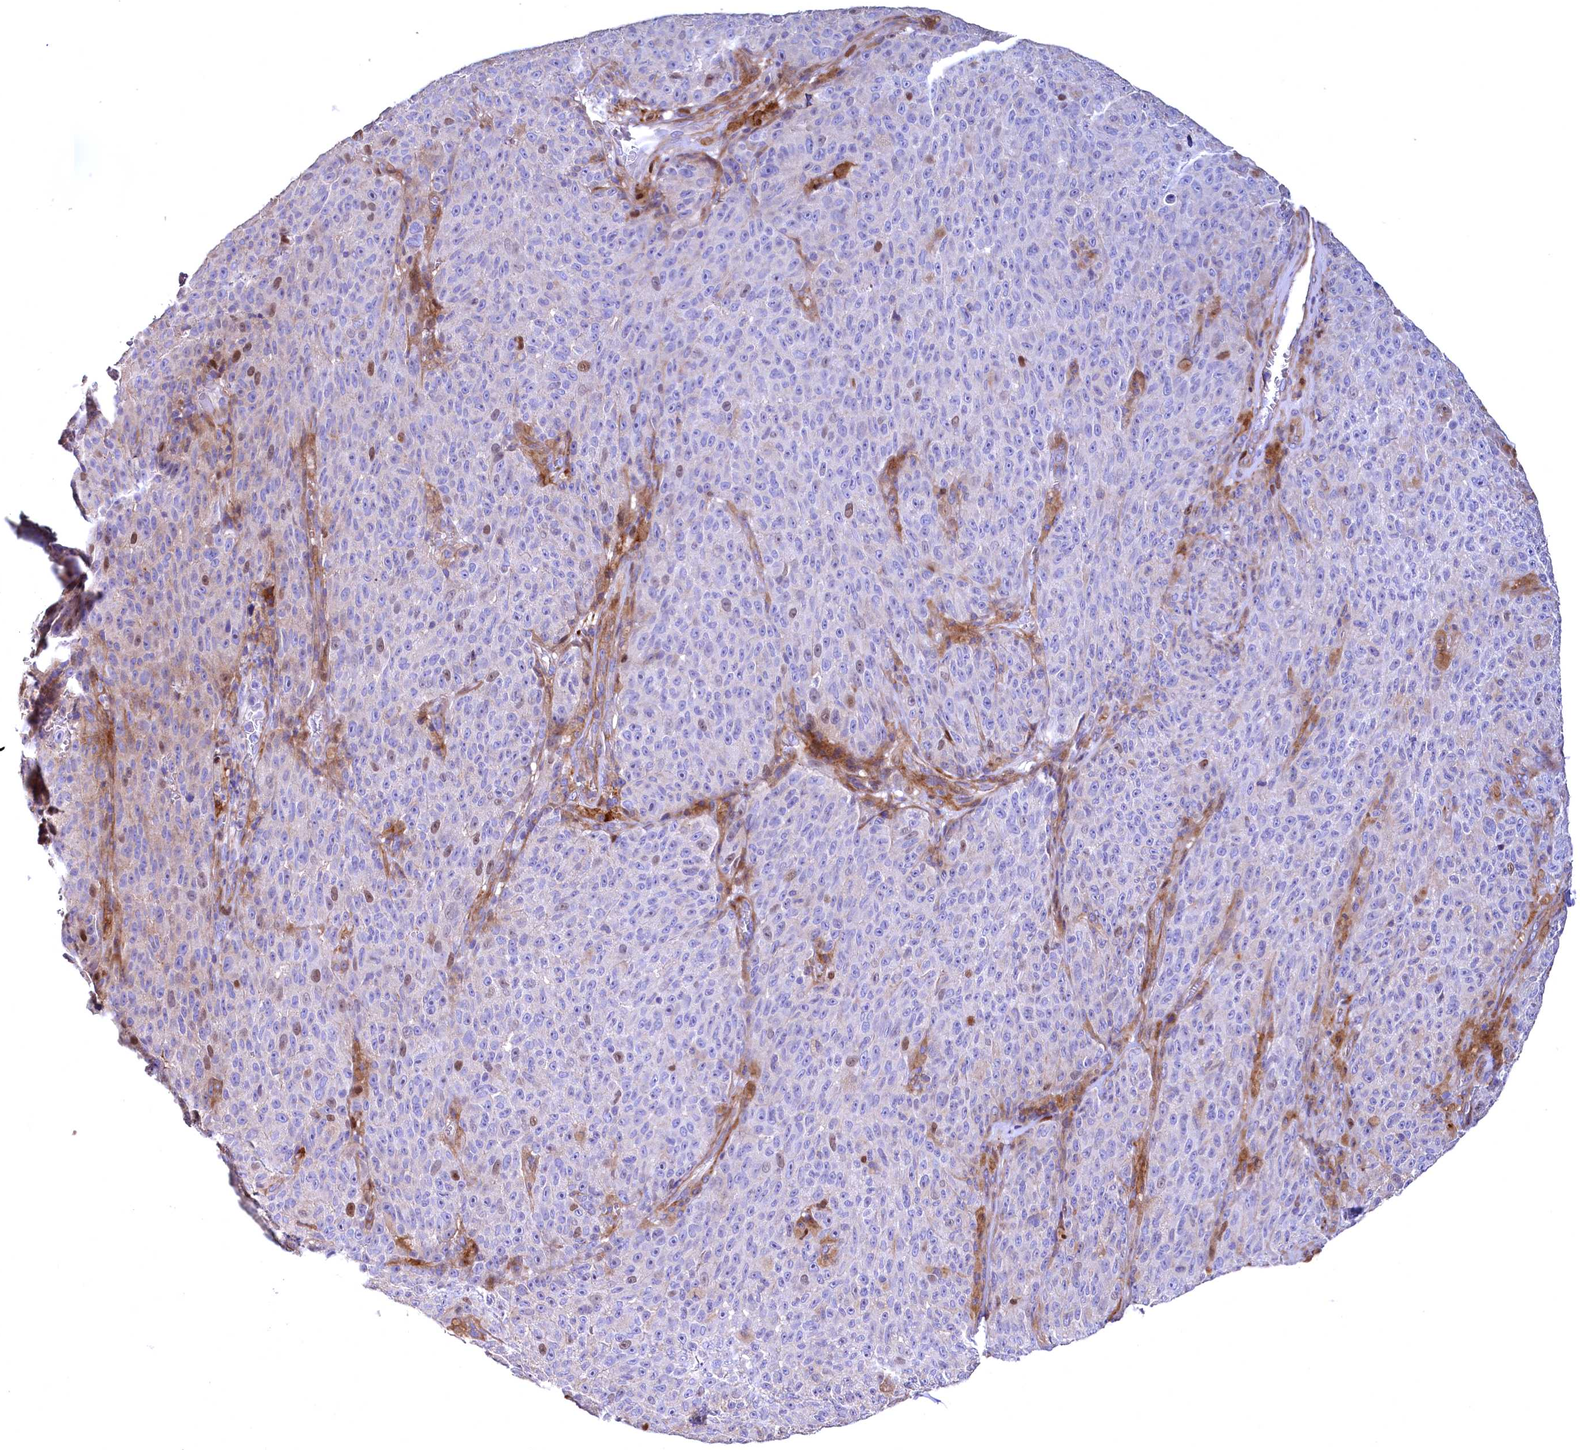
{"staining": {"intensity": "moderate", "quantity": "<25%", "location": "nuclear"}, "tissue": "melanoma", "cell_type": "Tumor cells", "image_type": "cancer", "snomed": [{"axis": "morphology", "description": "Malignant melanoma, NOS"}, {"axis": "topography", "description": "Skin"}], "caption": "Malignant melanoma stained with a protein marker reveals moderate staining in tumor cells.", "gene": "WNT8A", "patient": {"sex": "female", "age": 82}}